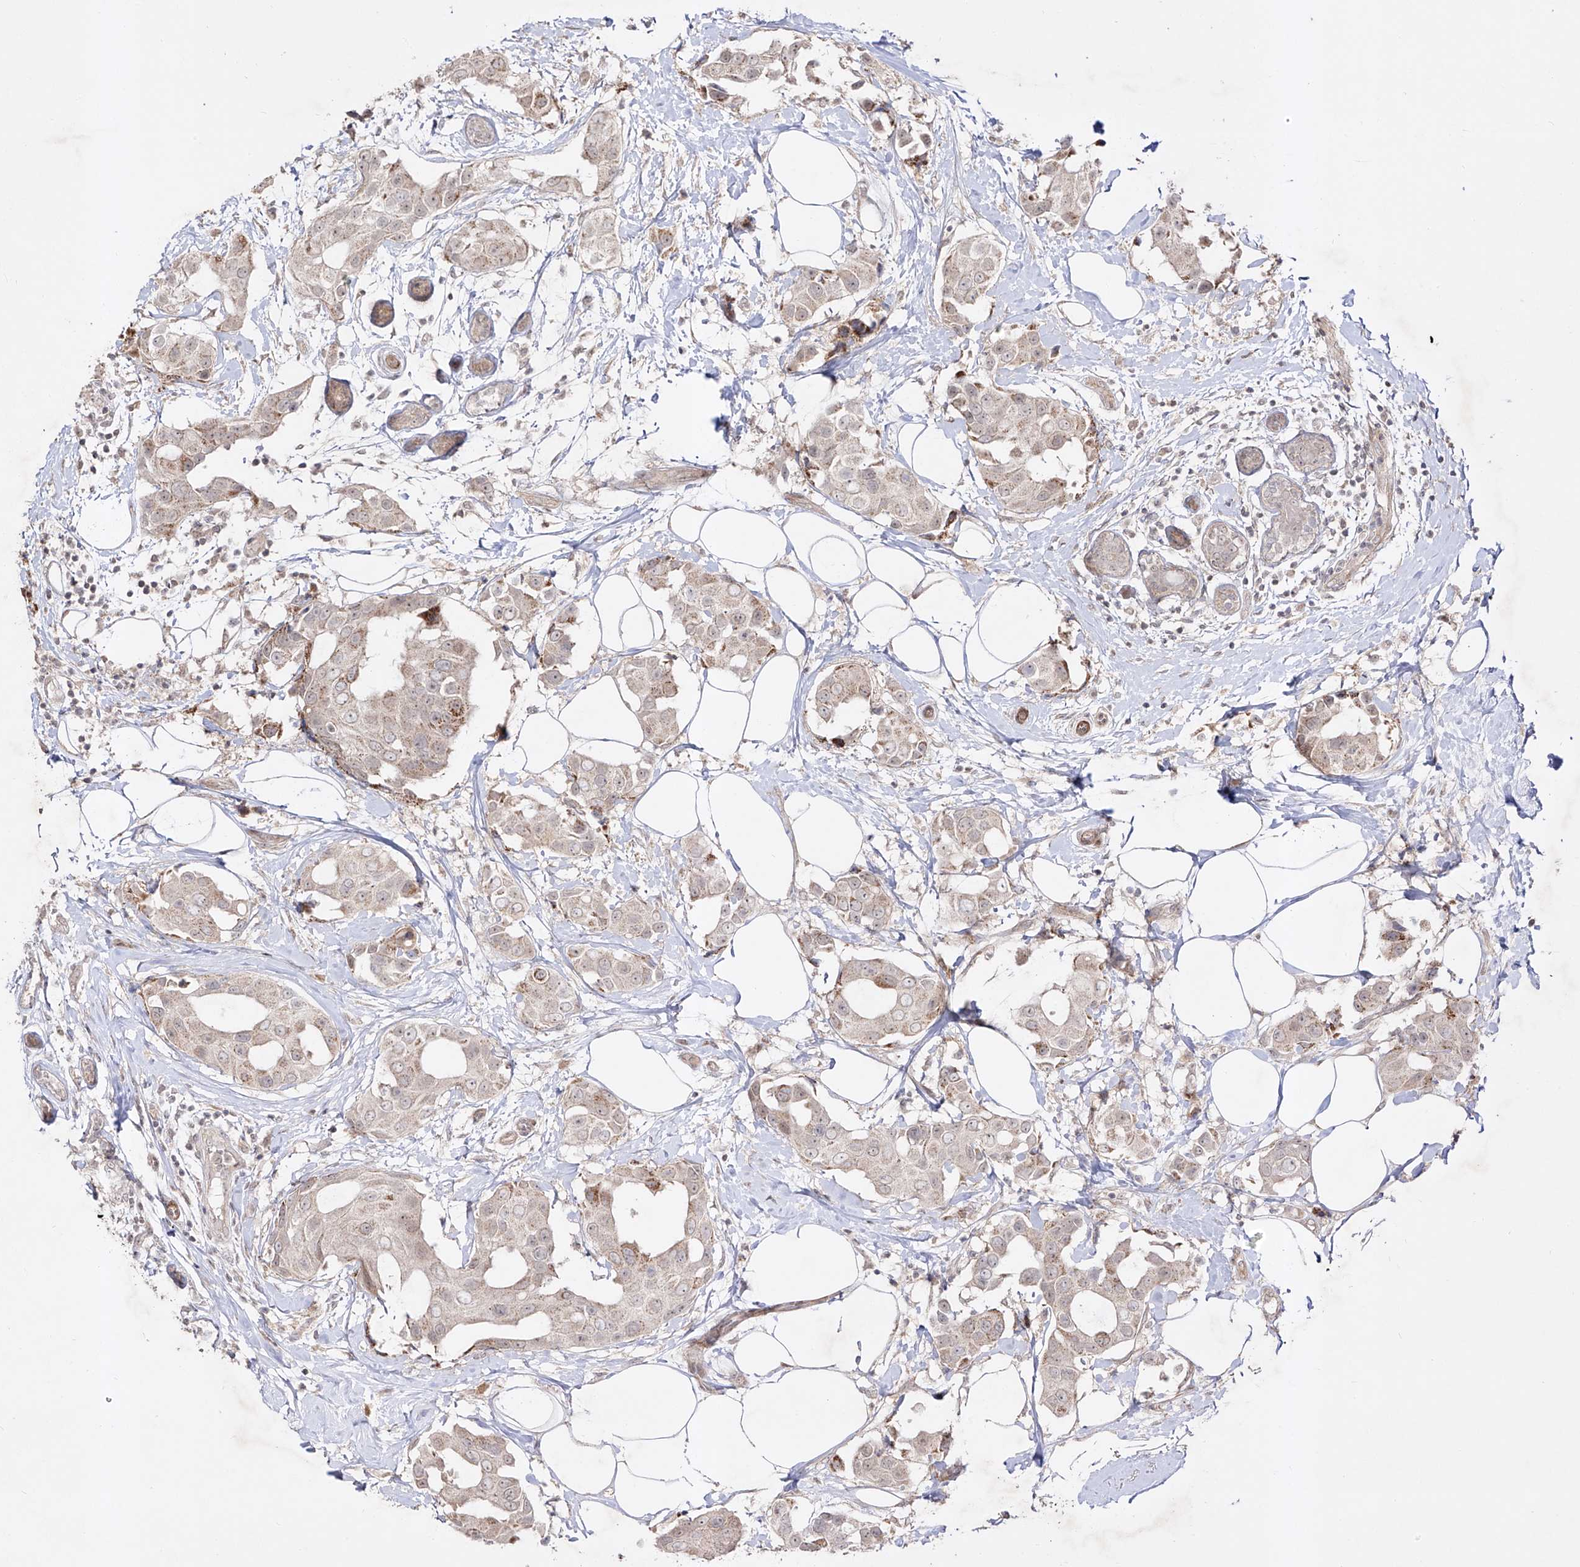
{"staining": {"intensity": "weak", "quantity": "25%-75%", "location": "cytoplasmic/membranous"}, "tissue": "breast cancer", "cell_type": "Tumor cells", "image_type": "cancer", "snomed": [{"axis": "morphology", "description": "Normal tissue, NOS"}, {"axis": "morphology", "description": "Duct carcinoma"}, {"axis": "topography", "description": "Breast"}], "caption": "Breast cancer stained with a protein marker demonstrates weak staining in tumor cells.", "gene": "KDM1B", "patient": {"sex": "female", "age": 39}}